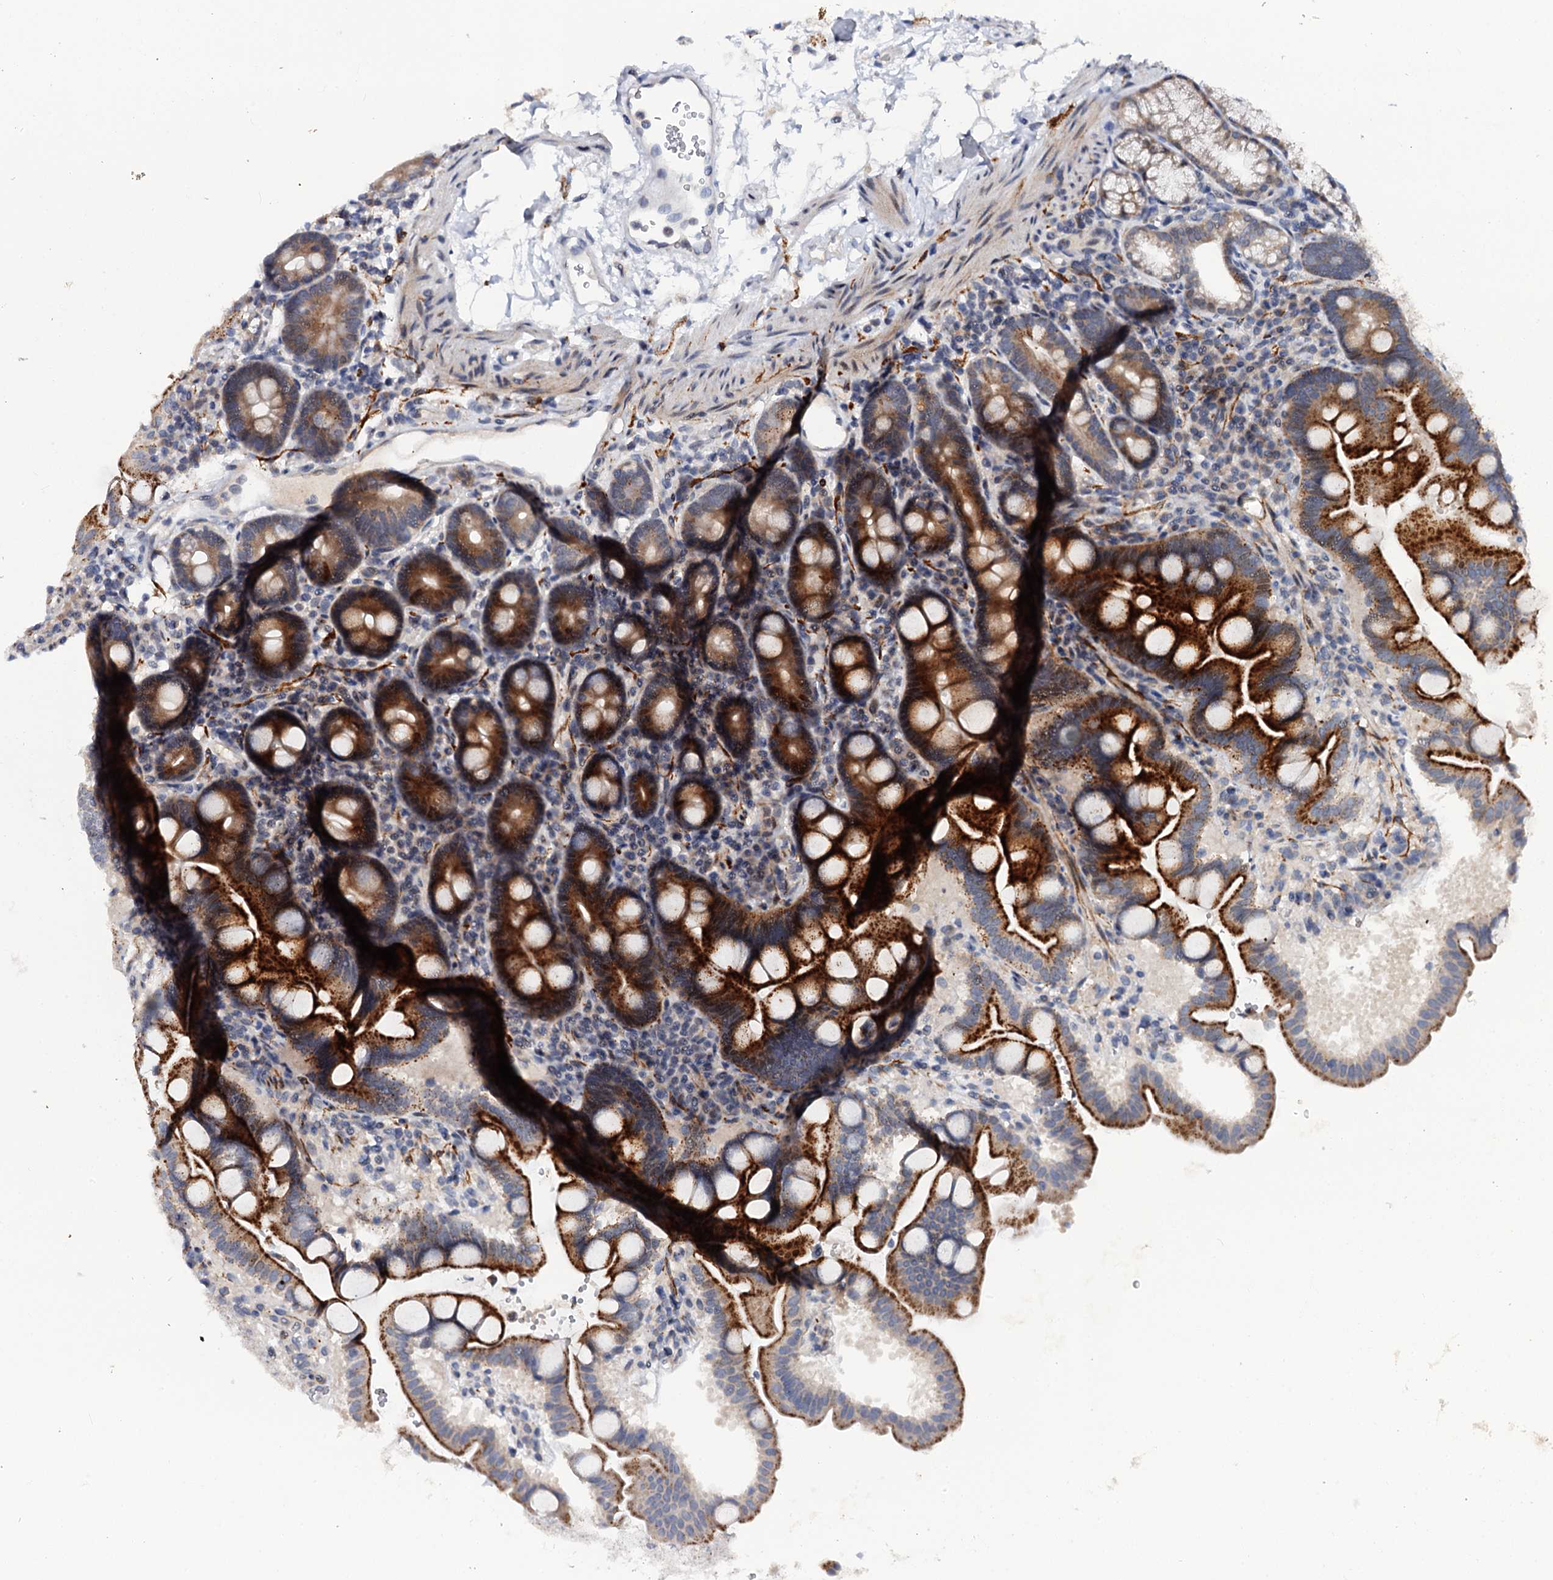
{"staining": {"intensity": "strong", "quantity": "25%-75%", "location": "cytoplasmic/membranous"}, "tissue": "duodenum", "cell_type": "Glandular cells", "image_type": "normal", "snomed": [{"axis": "morphology", "description": "Normal tissue, NOS"}, {"axis": "topography", "description": "Duodenum"}], "caption": "Duodenum stained with DAB (3,3'-diaminobenzidine) IHC reveals high levels of strong cytoplasmic/membranous positivity in approximately 25%-75% of glandular cells. The staining is performed using DAB brown chromogen to label protein expression. The nuclei are counter-stained blue using hematoxylin.", "gene": "NALF1", "patient": {"sex": "male", "age": 54}}